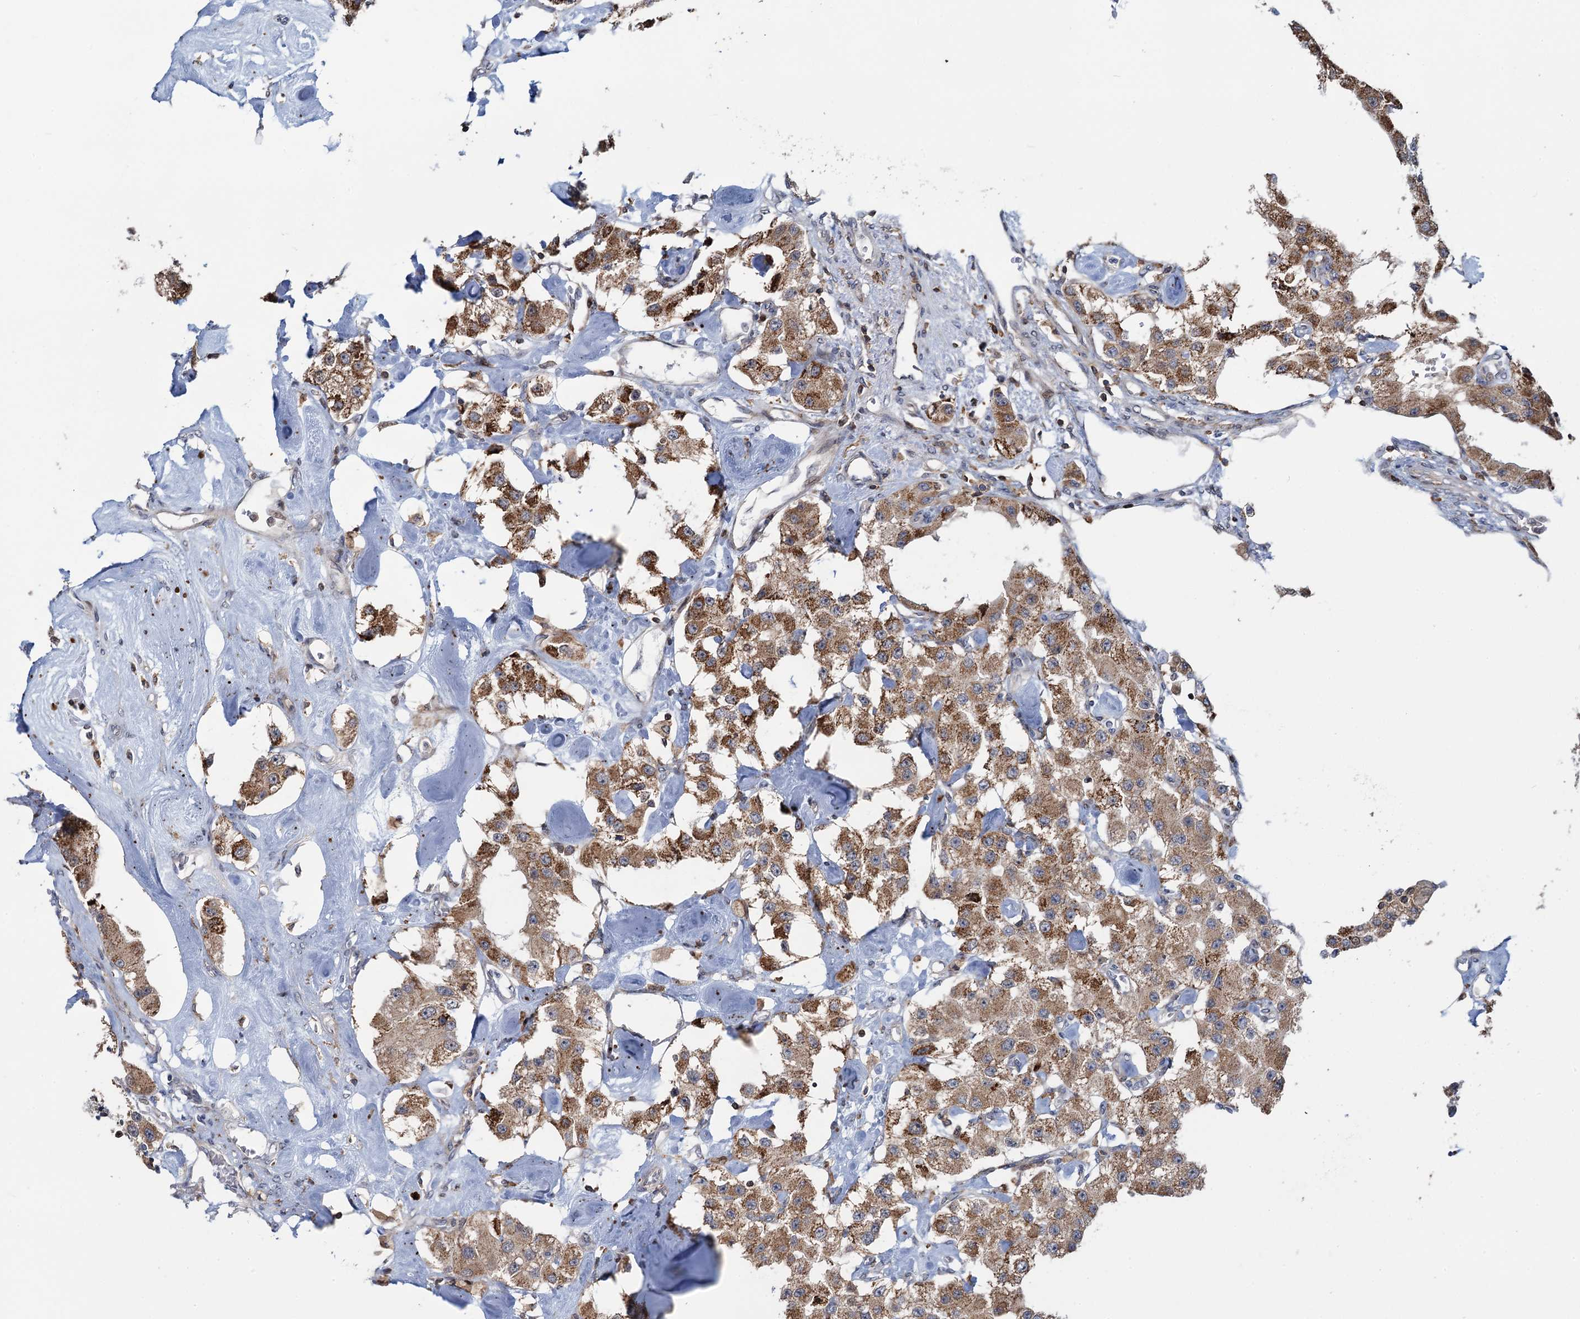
{"staining": {"intensity": "moderate", "quantity": ">75%", "location": "cytoplasmic/membranous"}, "tissue": "carcinoid", "cell_type": "Tumor cells", "image_type": "cancer", "snomed": [{"axis": "morphology", "description": "Carcinoid, malignant, NOS"}, {"axis": "topography", "description": "Pancreas"}], "caption": "Immunohistochemistry (DAB) staining of carcinoid (malignant) shows moderate cytoplasmic/membranous protein expression in approximately >75% of tumor cells.", "gene": "CCDC102A", "patient": {"sex": "male", "age": 41}}